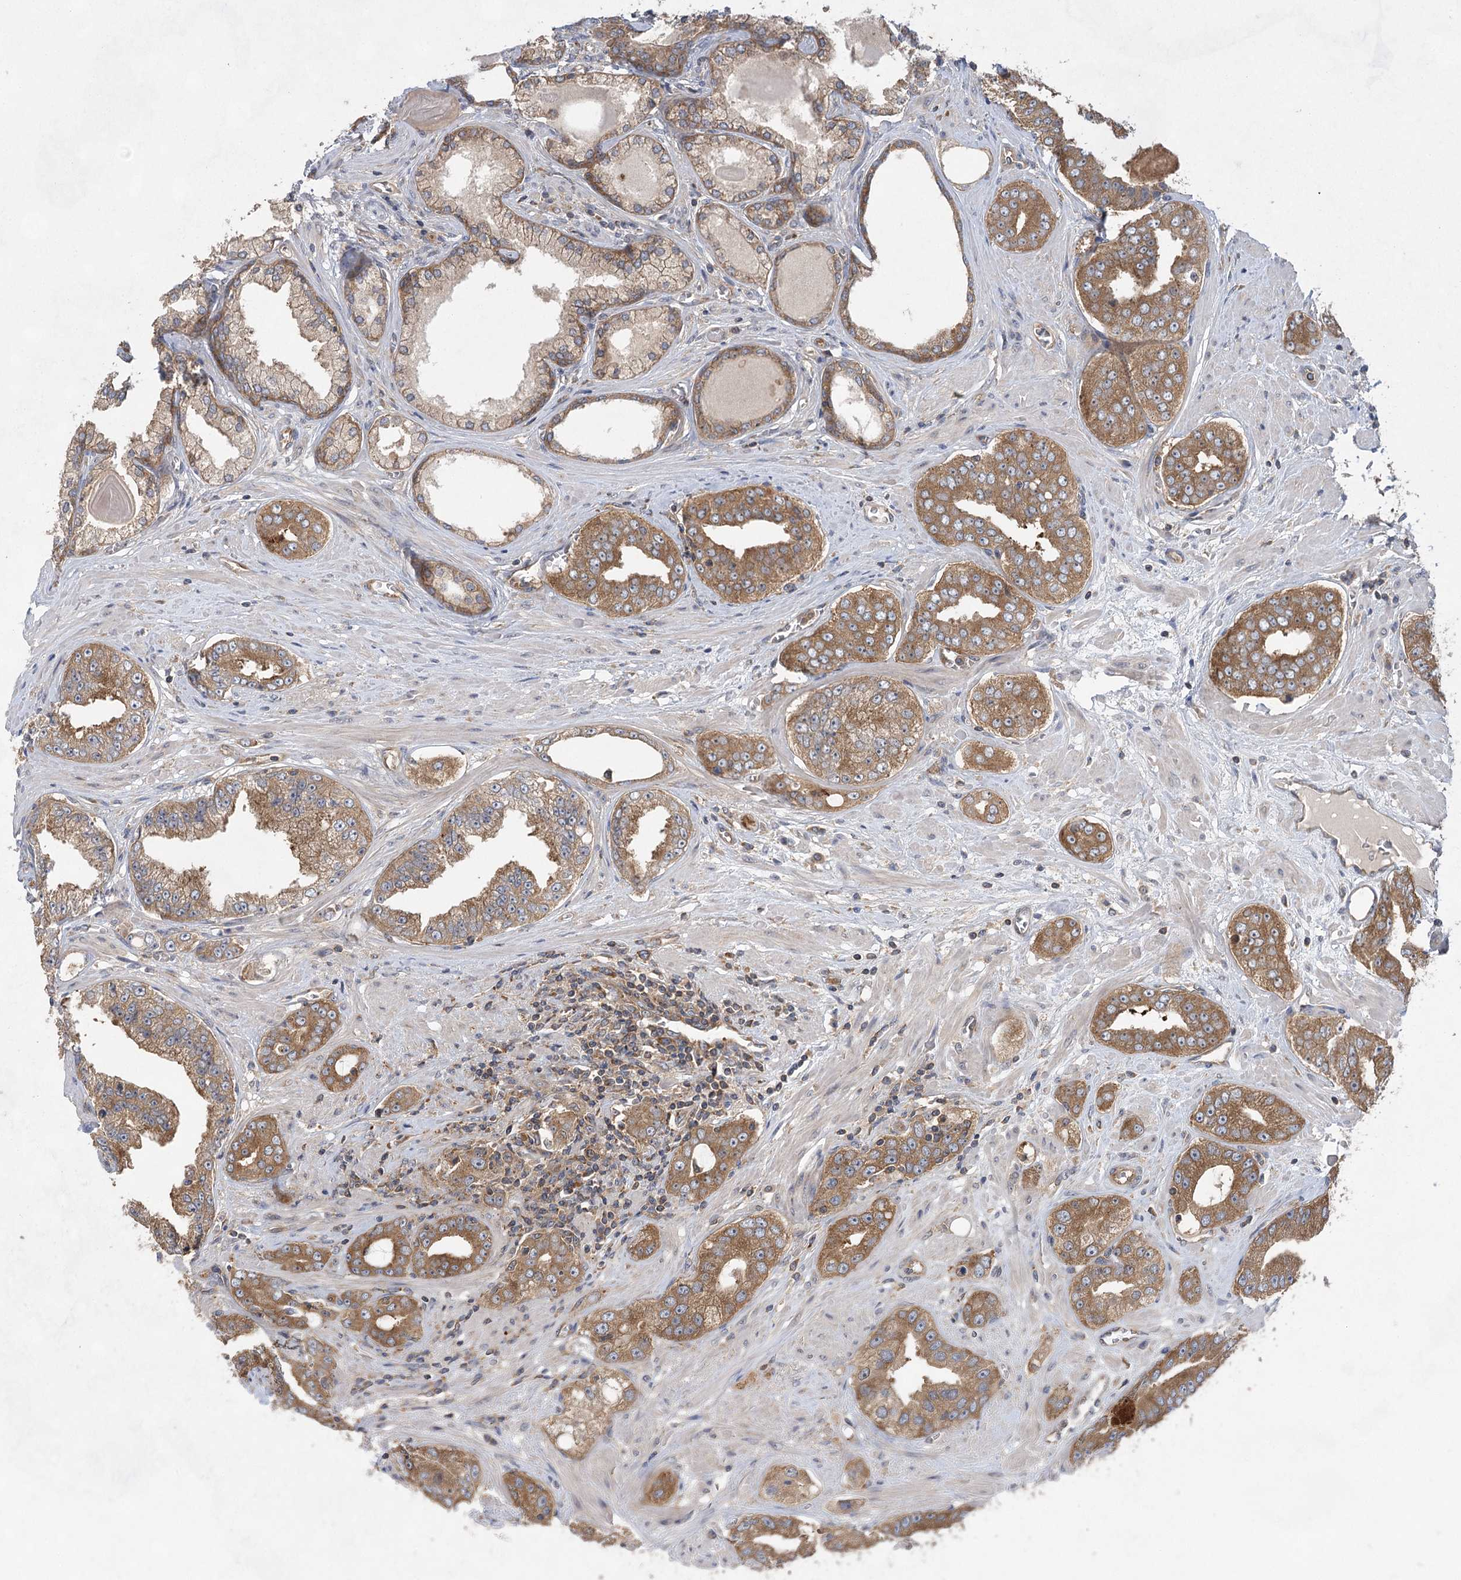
{"staining": {"intensity": "moderate", "quantity": ">75%", "location": "cytoplasmic/membranous"}, "tissue": "prostate cancer", "cell_type": "Tumor cells", "image_type": "cancer", "snomed": [{"axis": "morphology", "description": "Adenocarcinoma, High grade"}, {"axis": "topography", "description": "Prostate"}], "caption": "There is medium levels of moderate cytoplasmic/membranous expression in tumor cells of prostate adenocarcinoma (high-grade), as demonstrated by immunohistochemical staining (brown color).", "gene": "EIF3A", "patient": {"sex": "male", "age": 71}}